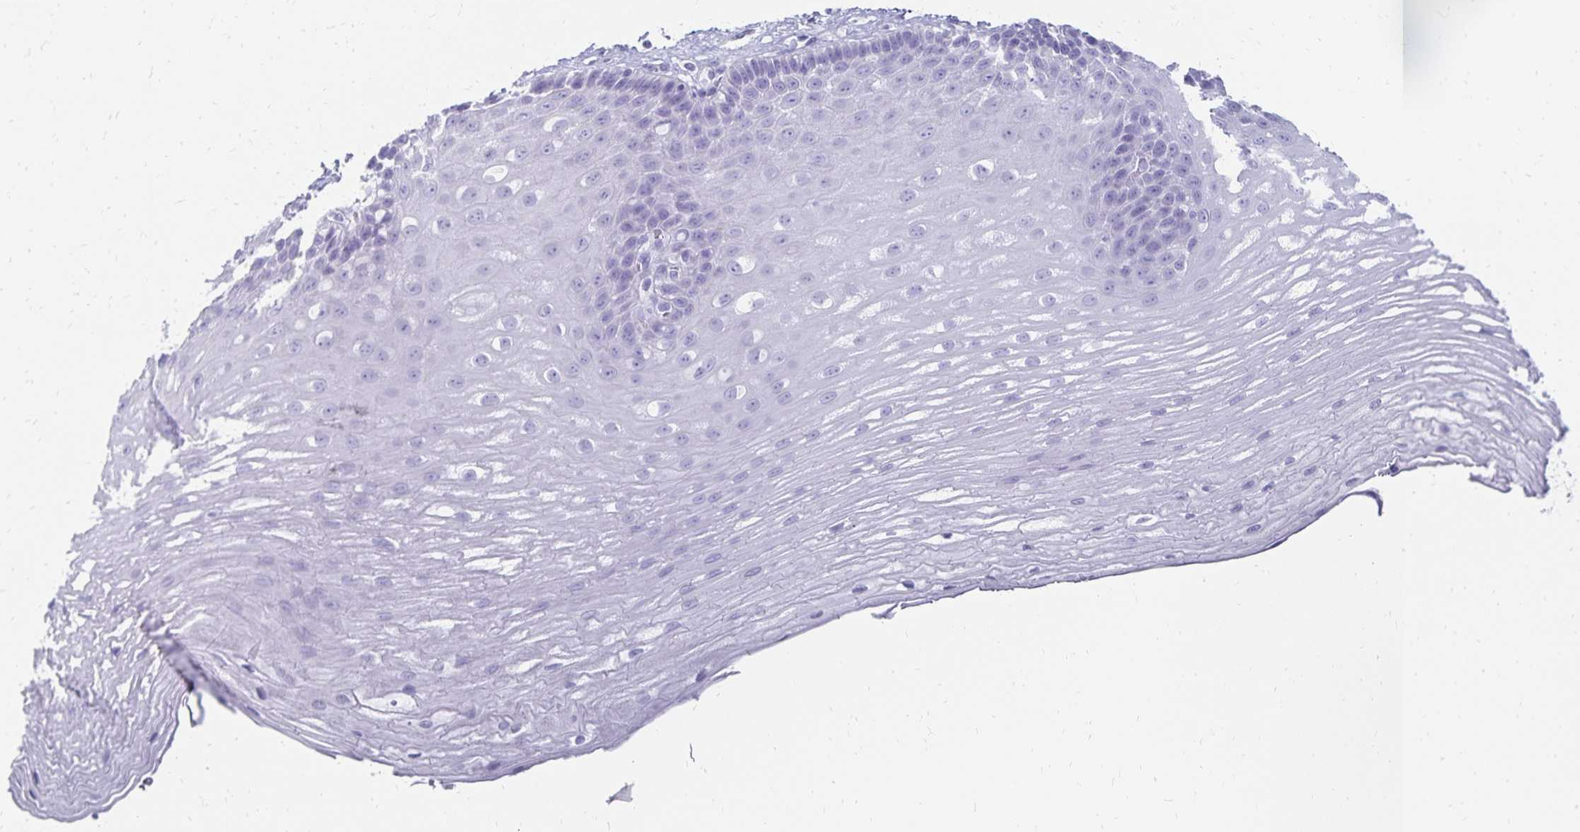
{"staining": {"intensity": "negative", "quantity": "none", "location": "none"}, "tissue": "esophagus", "cell_type": "Squamous epithelial cells", "image_type": "normal", "snomed": [{"axis": "morphology", "description": "Normal tissue, NOS"}, {"axis": "topography", "description": "Esophagus"}], "caption": "This histopathology image is of unremarkable esophagus stained with IHC to label a protein in brown with the nuclei are counter-stained blue. There is no staining in squamous epithelial cells.", "gene": "GIP", "patient": {"sex": "male", "age": 62}}